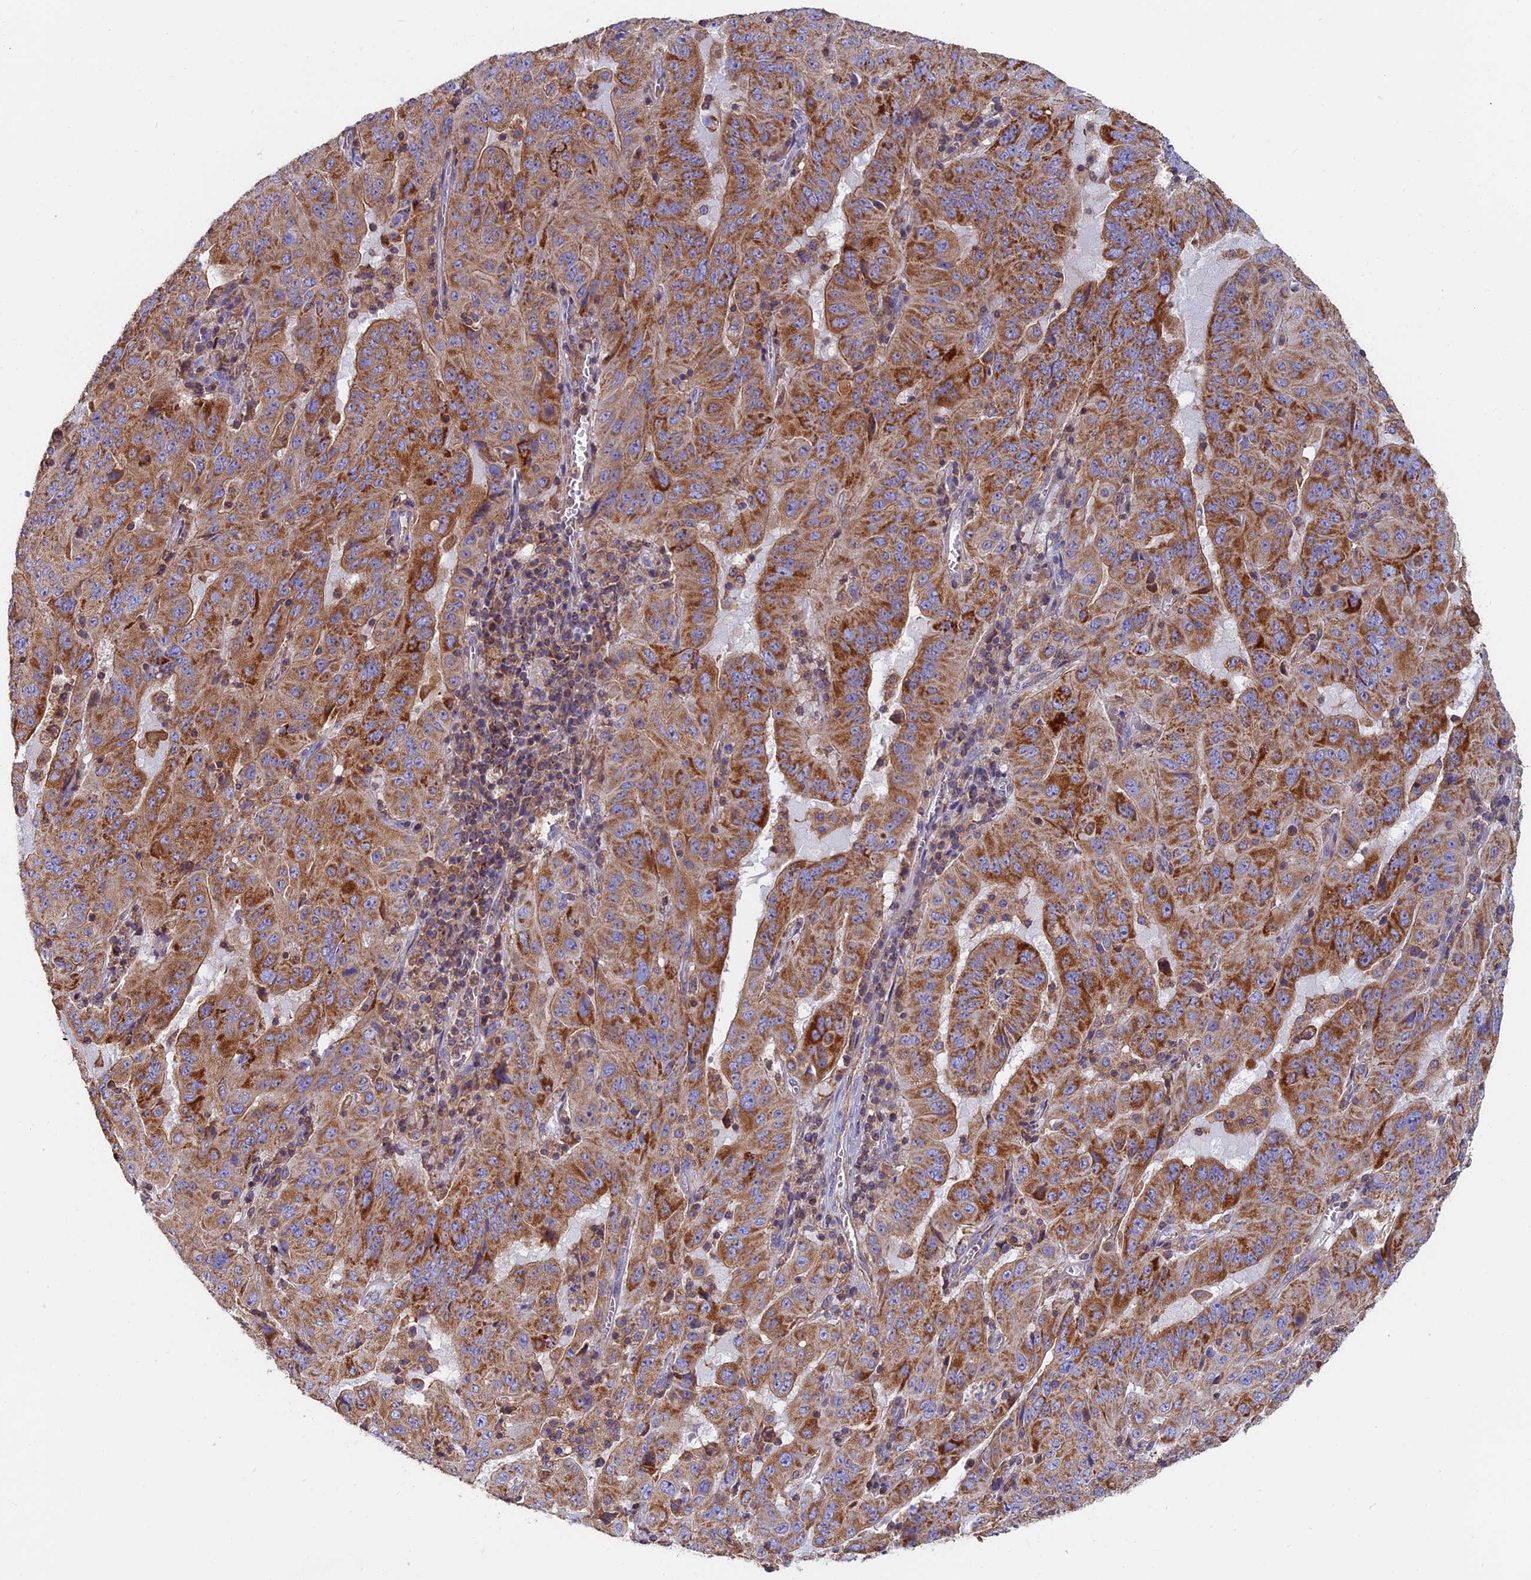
{"staining": {"intensity": "moderate", "quantity": ">75%", "location": "cytoplasmic/membranous"}, "tissue": "pancreatic cancer", "cell_type": "Tumor cells", "image_type": "cancer", "snomed": [{"axis": "morphology", "description": "Adenocarcinoma, NOS"}, {"axis": "topography", "description": "Pancreas"}], "caption": "Protein staining of adenocarcinoma (pancreatic) tissue demonstrates moderate cytoplasmic/membranous staining in approximately >75% of tumor cells. (DAB IHC, brown staining for protein, blue staining for nuclei).", "gene": "HSD17B8", "patient": {"sex": "male", "age": 63}}